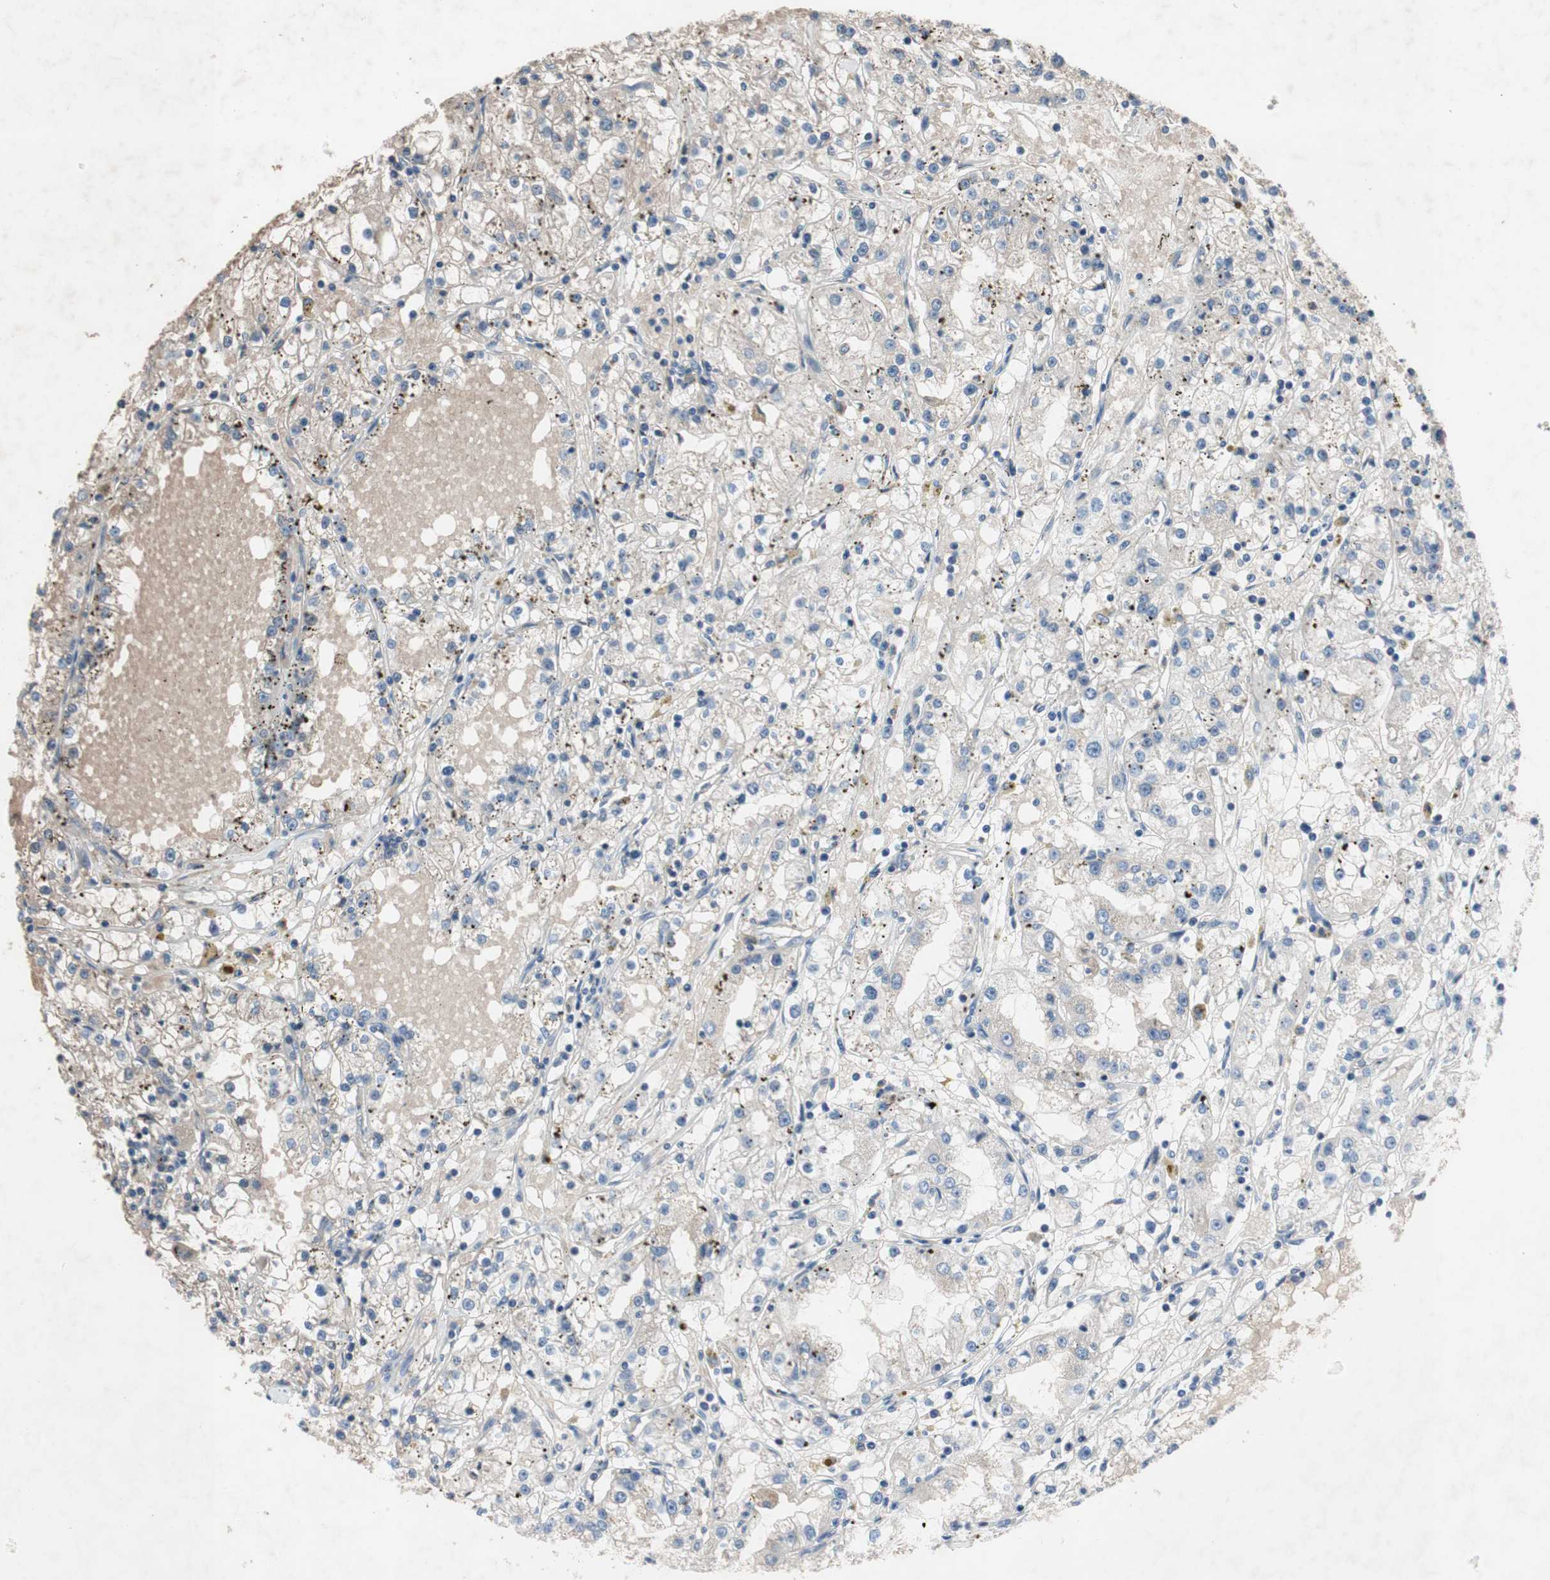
{"staining": {"intensity": "negative", "quantity": "none", "location": "none"}, "tissue": "renal cancer", "cell_type": "Tumor cells", "image_type": "cancer", "snomed": [{"axis": "morphology", "description": "Adenocarcinoma, NOS"}, {"axis": "topography", "description": "Kidney"}], "caption": "DAB immunohistochemical staining of renal cancer shows no significant positivity in tumor cells. The staining was performed using DAB to visualize the protein expression in brown, while the nuclei were stained in blue with hematoxylin (Magnification: 20x).", "gene": "SOX7", "patient": {"sex": "male", "age": 56}}